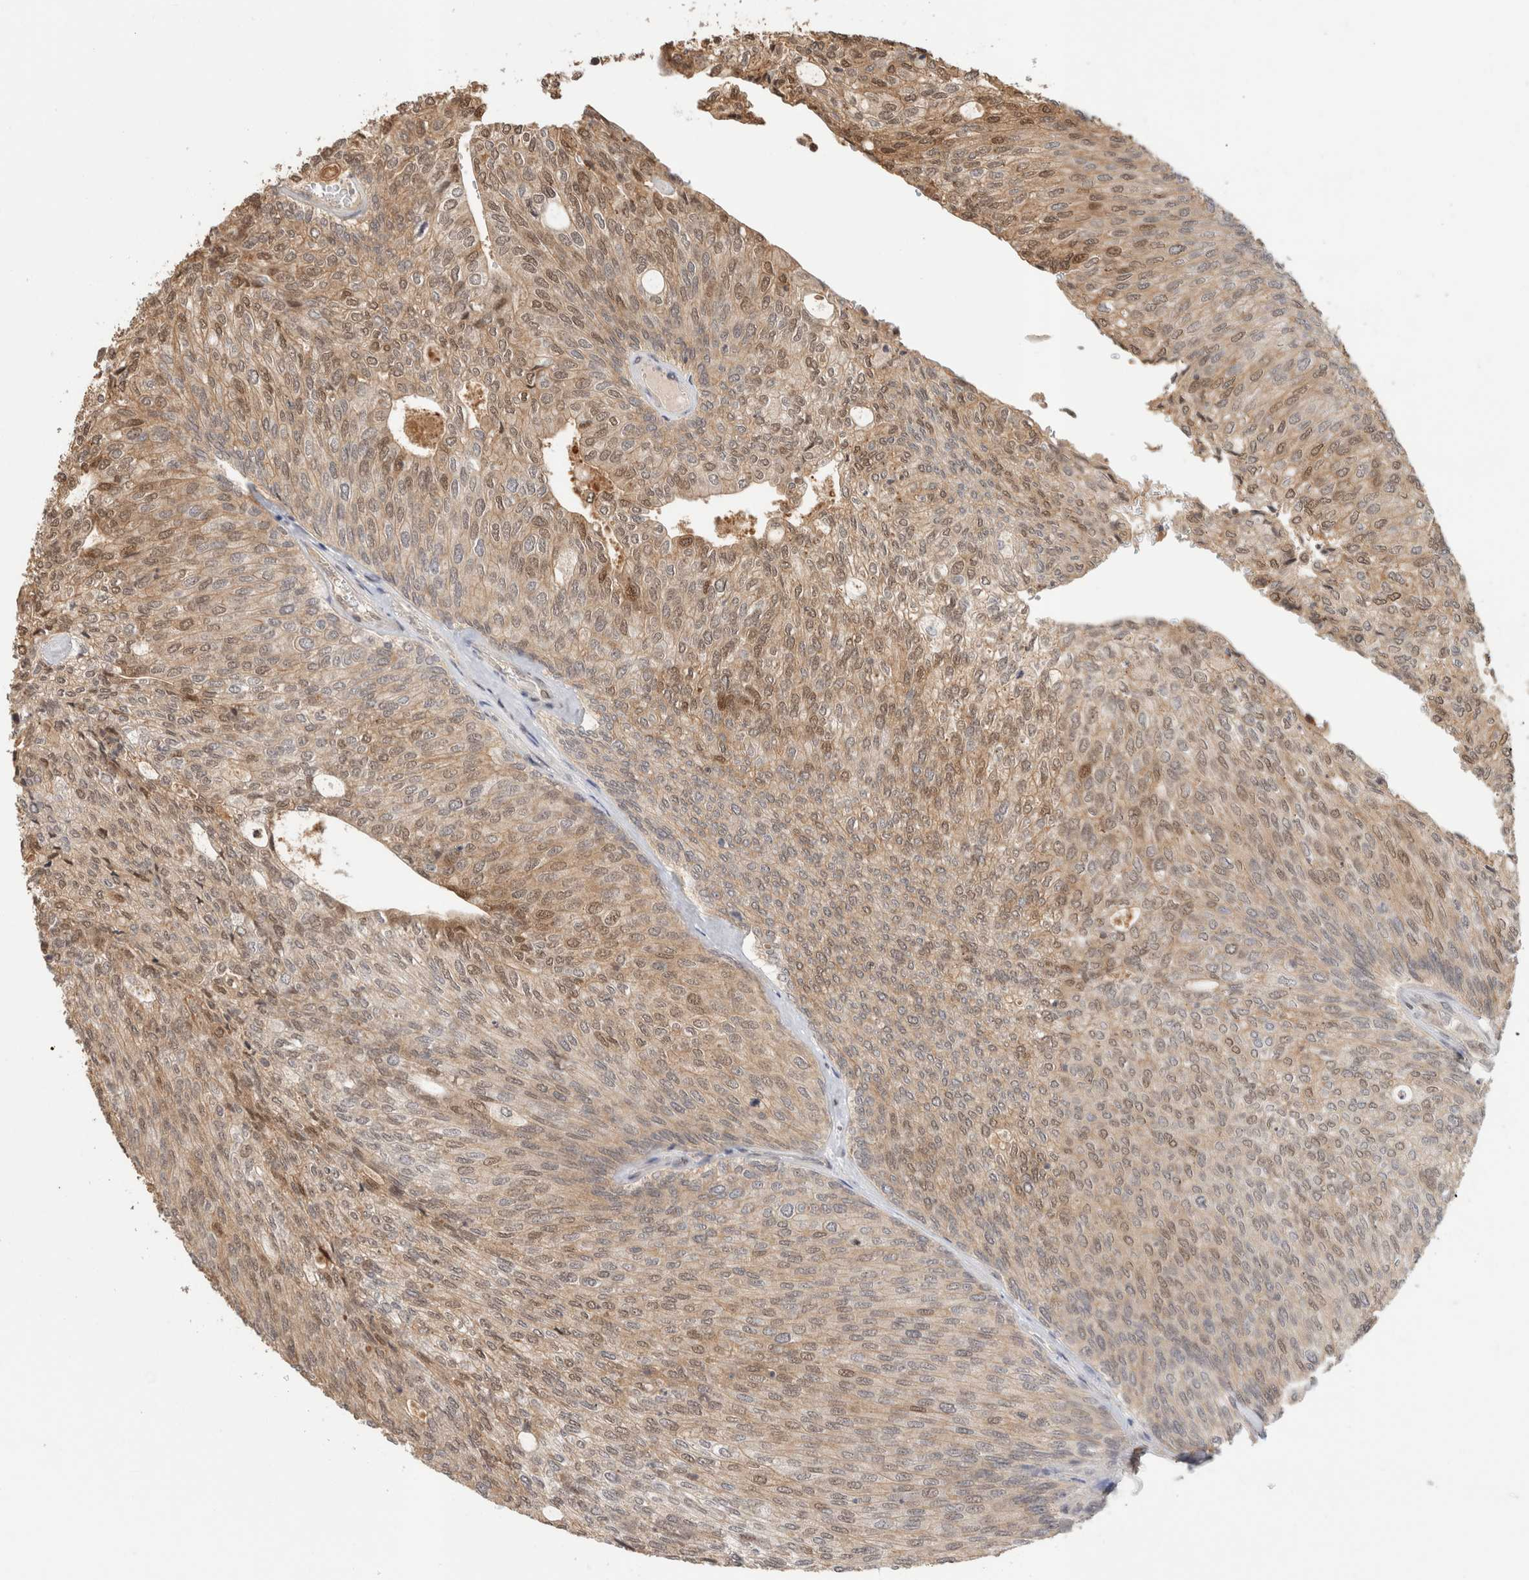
{"staining": {"intensity": "weak", "quantity": ">75%", "location": "cytoplasmic/membranous,nuclear"}, "tissue": "urothelial cancer", "cell_type": "Tumor cells", "image_type": "cancer", "snomed": [{"axis": "morphology", "description": "Urothelial carcinoma, Low grade"}, {"axis": "topography", "description": "Urinary bladder"}], "caption": "An image of urothelial cancer stained for a protein shows weak cytoplasmic/membranous and nuclear brown staining in tumor cells.", "gene": "OTUD6B", "patient": {"sex": "female", "age": 79}}